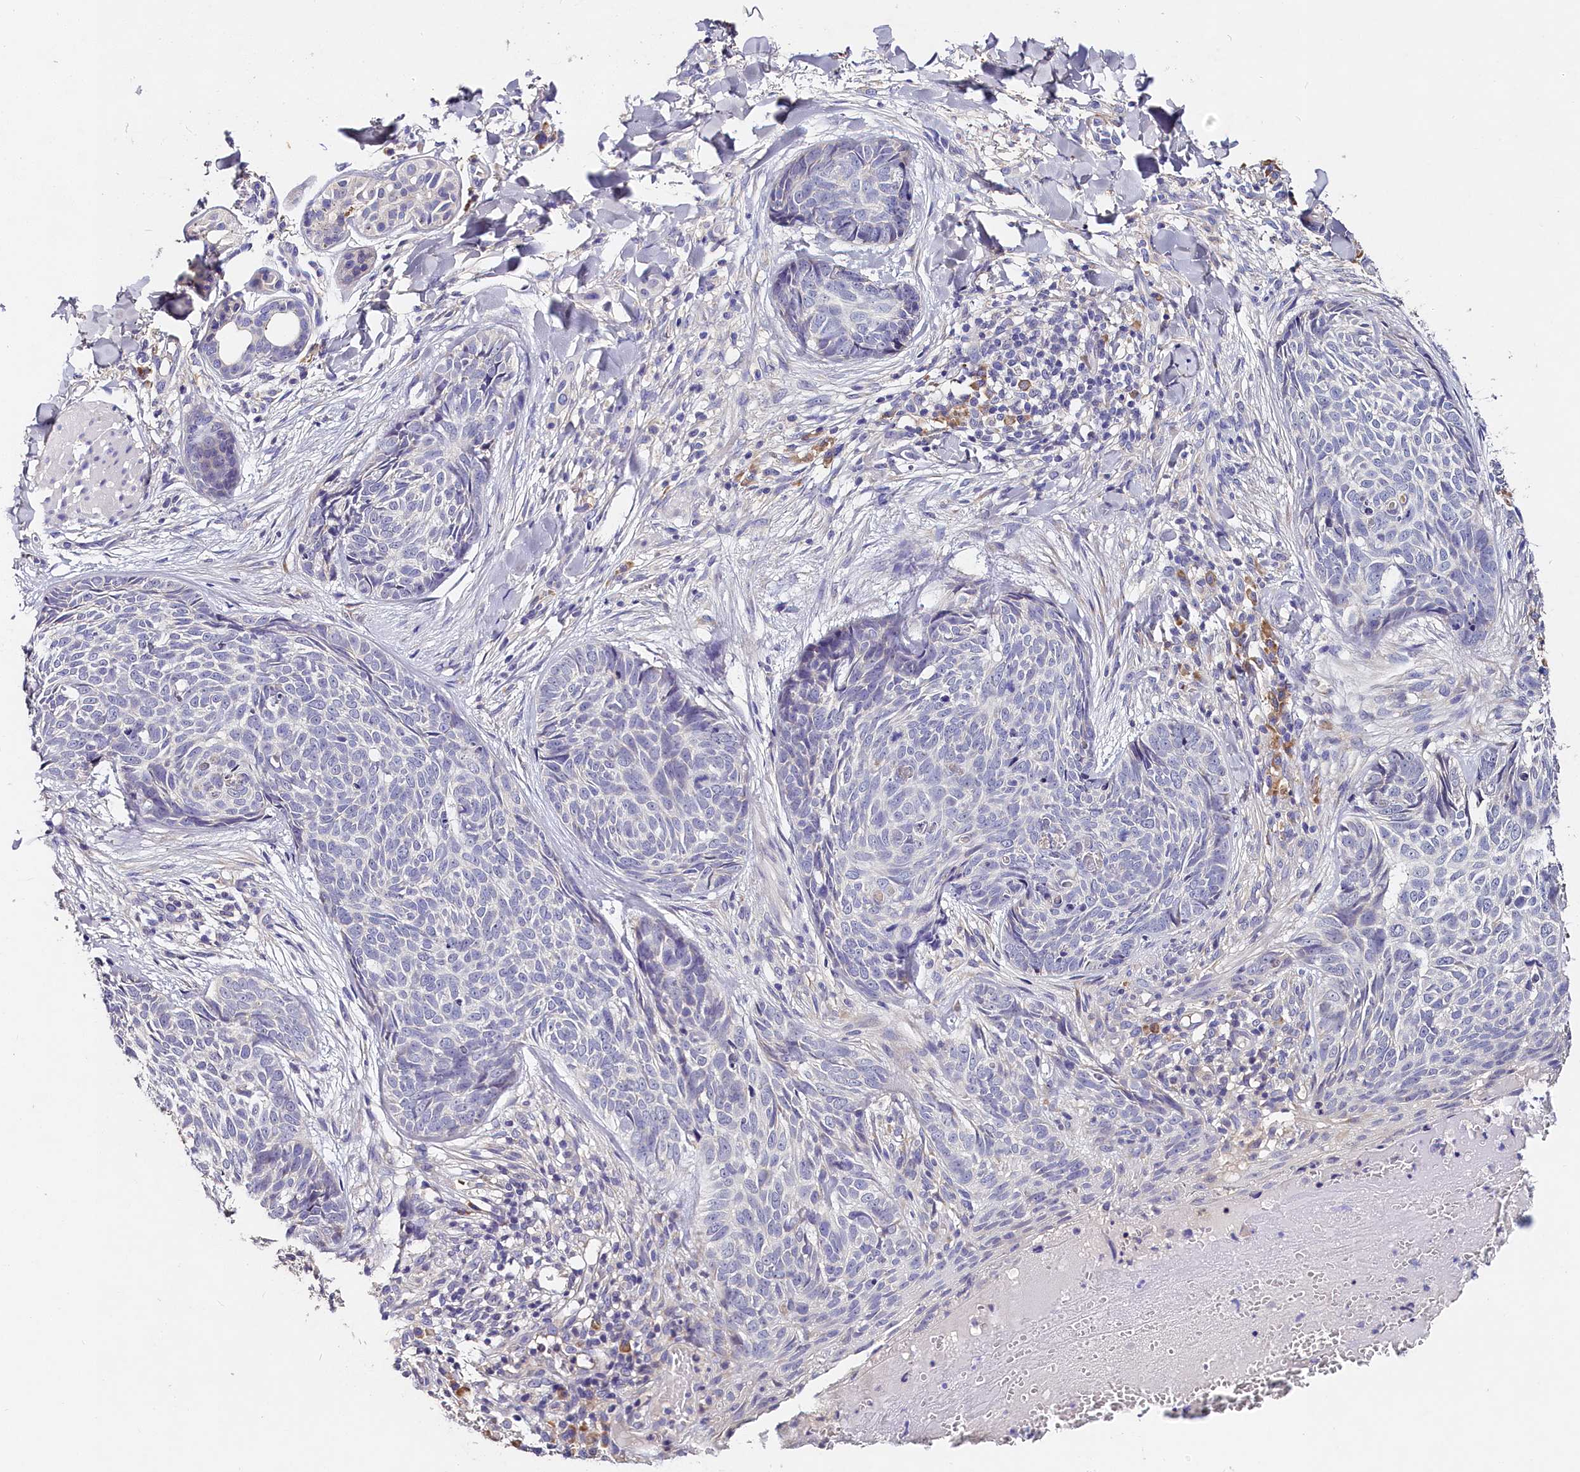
{"staining": {"intensity": "negative", "quantity": "none", "location": "none"}, "tissue": "skin cancer", "cell_type": "Tumor cells", "image_type": "cancer", "snomed": [{"axis": "morphology", "description": "Basal cell carcinoma"}, {"axis": "topography", "description": "Skin"}], "caption": "Immunohistochemistry micrograph of neoplastic tissue: skin basal cell carcinoma stained with DAB (3,3'-diaminobenzidine) reveals no significant protein staining in tumor cells.", "gene": "ST7L", "patient": {"sex": "female", "age": 61}}